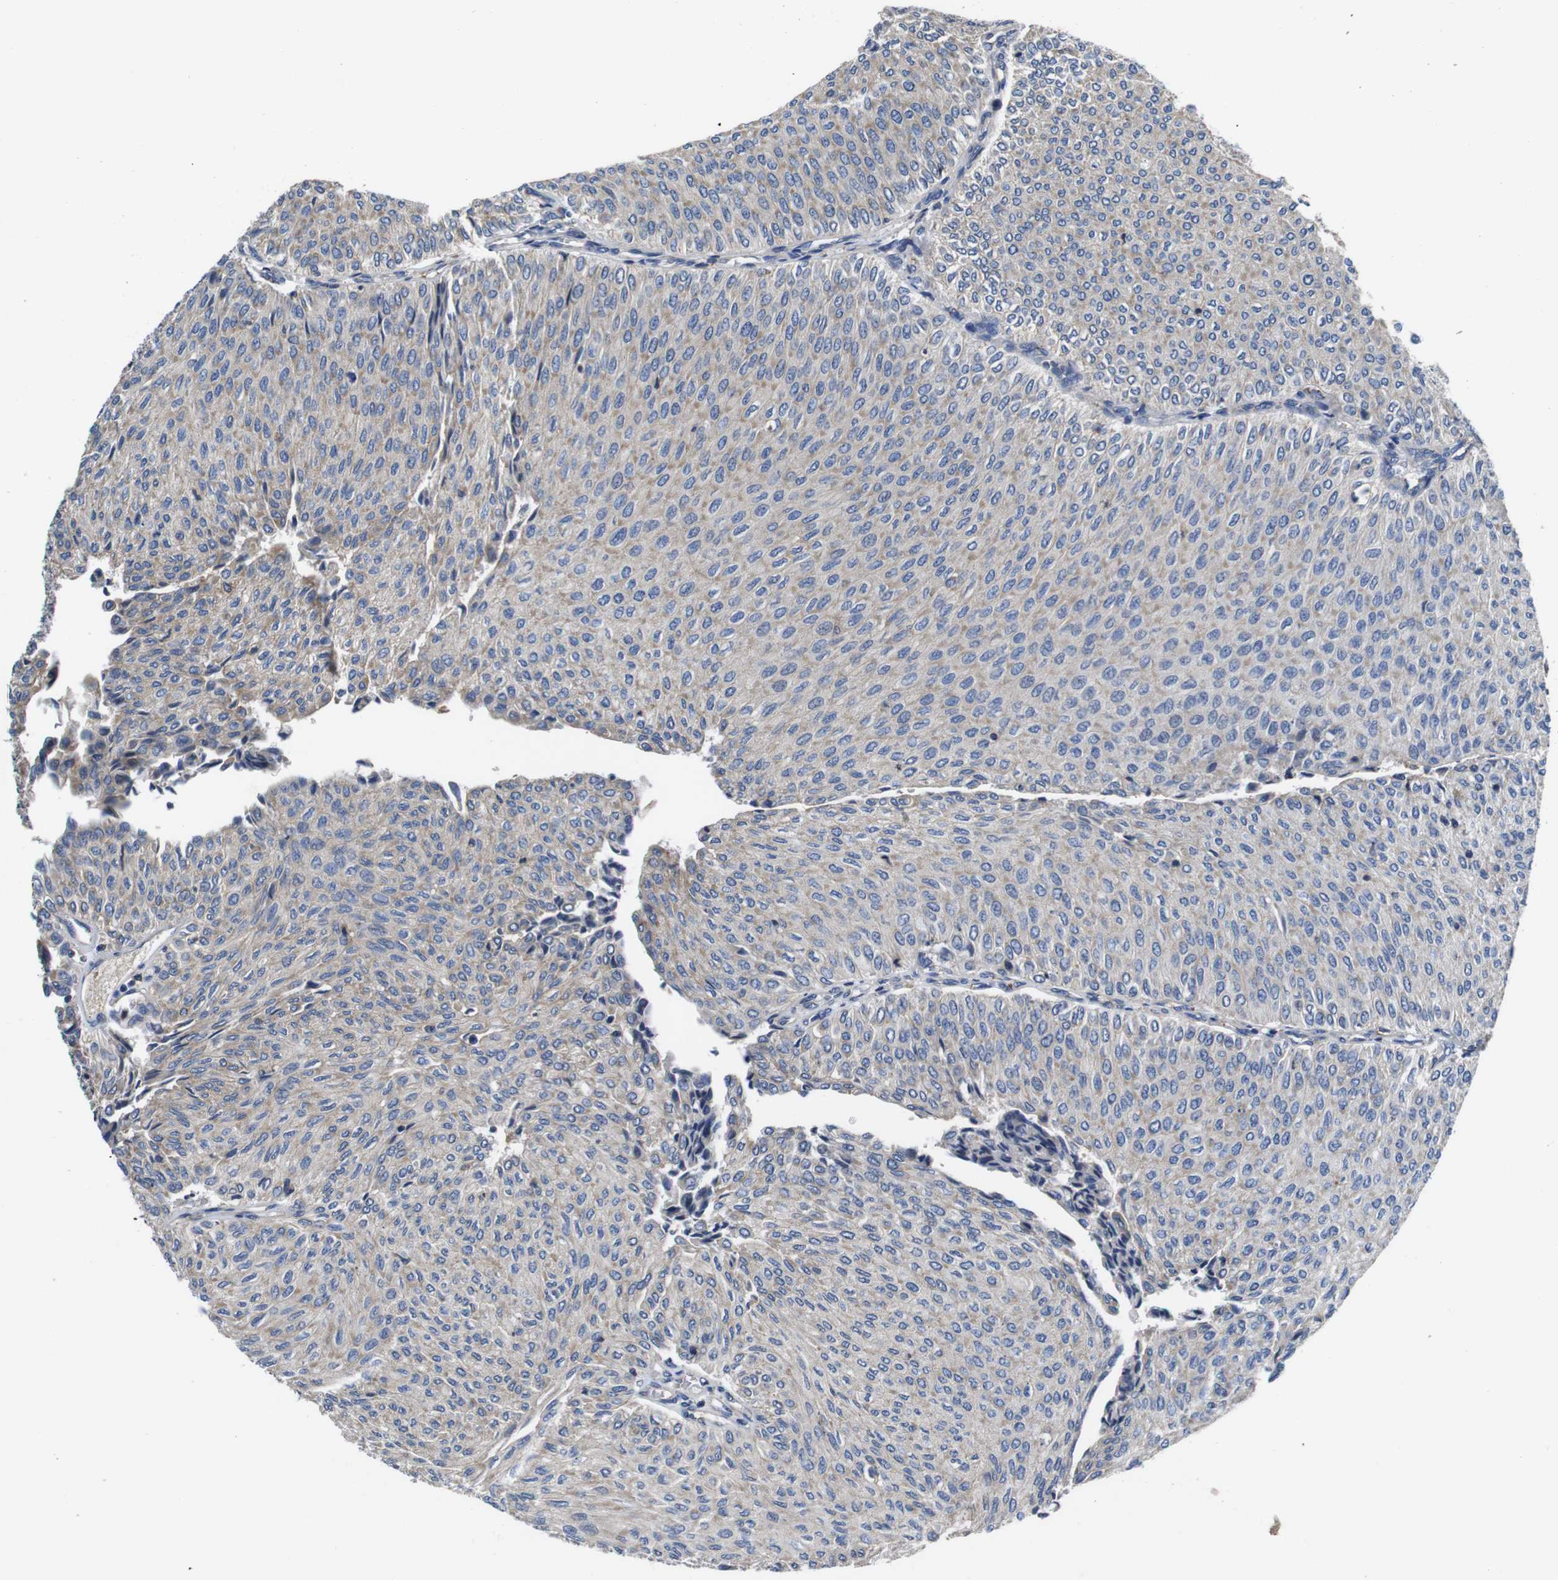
{"staining": {"intensity": "negative", "quantity": "none", "location": "none"}, "tissue": "urothelial cancer", "cell_type": "Tumor cells", "image_type": "cancer", "snomed": [{"axis": "morphology", "description": "Urothelial carcinoma, Low grade"}, {"axis": "topography", "description": "Urinary bladder"}], "caption": "An image of urothelial cancer stained for a protein demonstrates no brown staining in tumor cells.", "gene": "MARCHF7", "patient": {"sex": "male", "age": 78}}